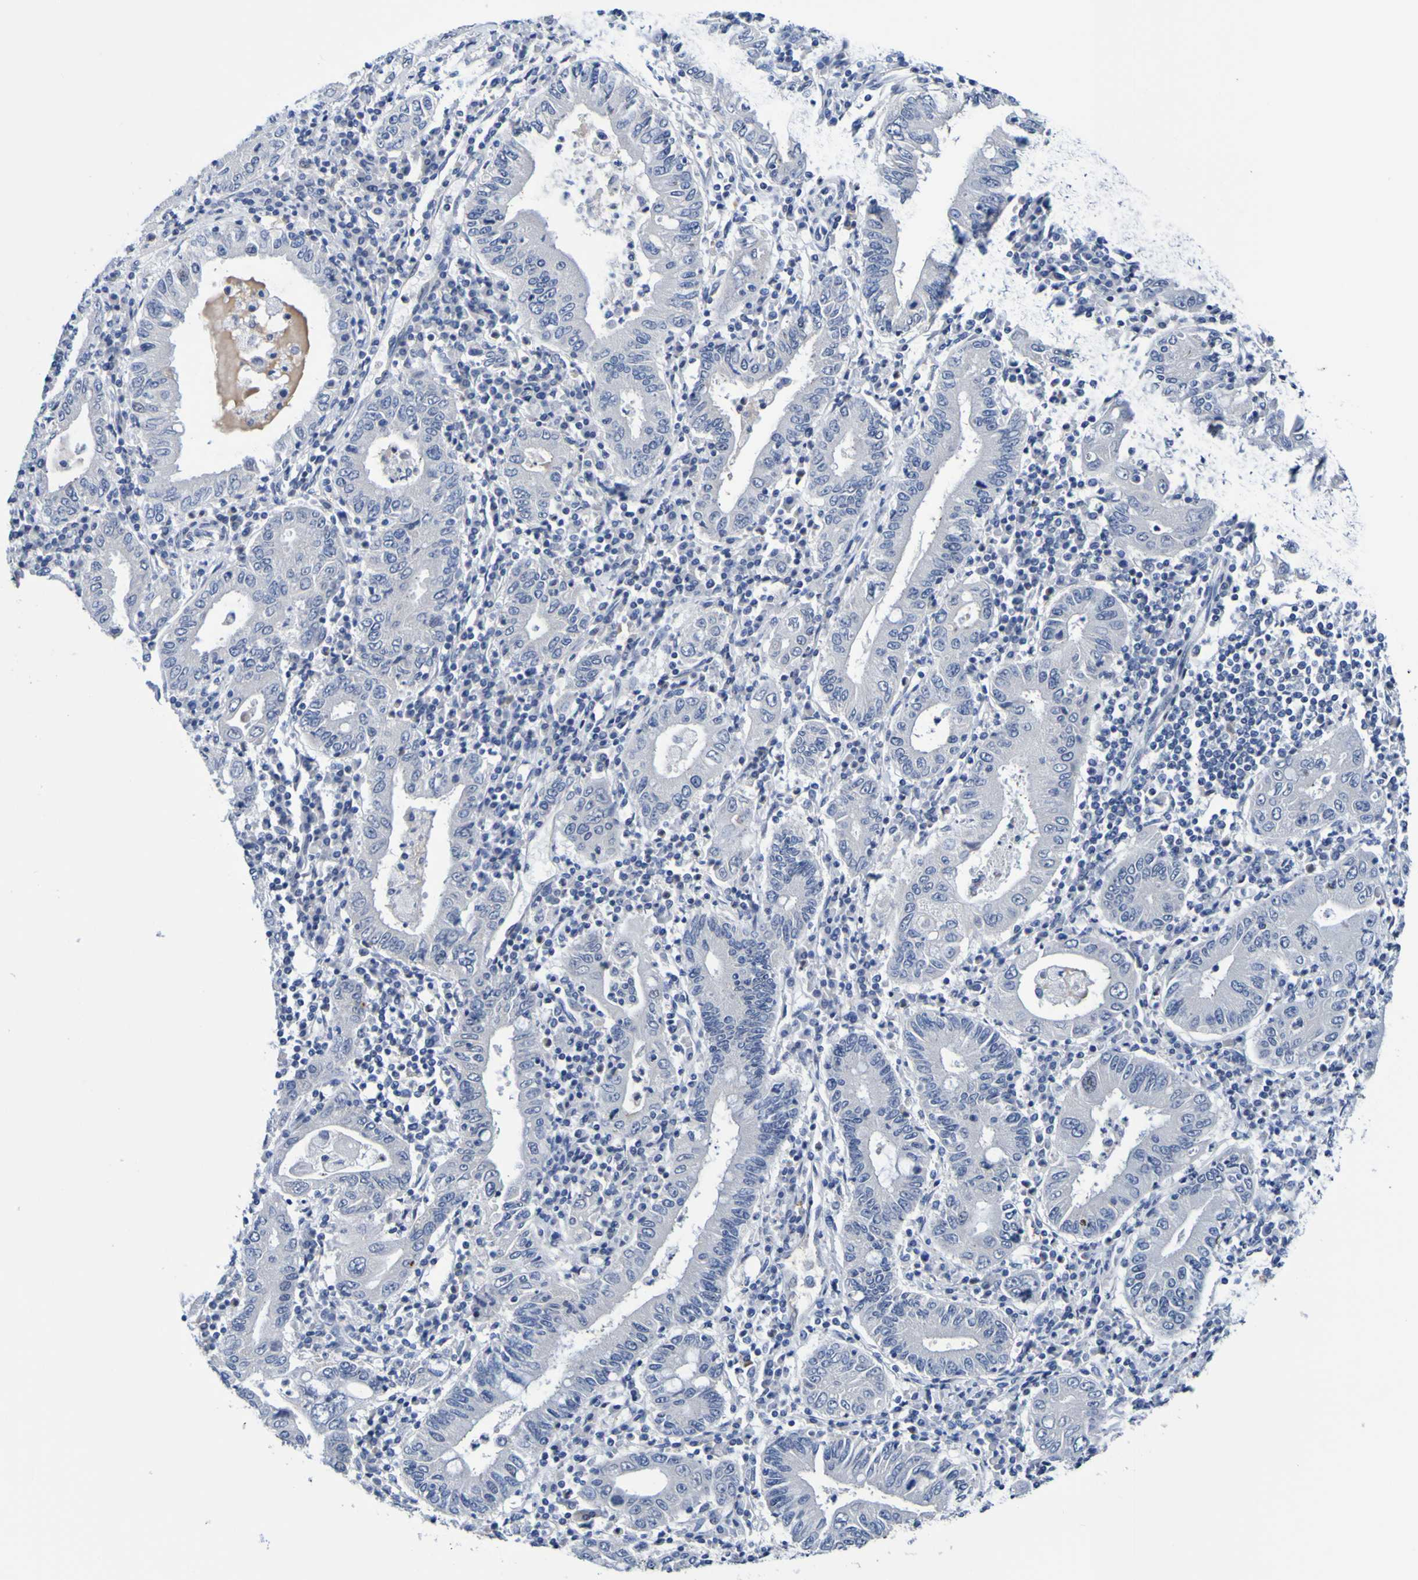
{"staining": {"intensity": "negative", "quantity": "none", "location": "none"}, "tissue": "stomach cancer", "cell_type": "Tumor cells", "image_type": "cancer", "snomed": [{"axis": "morphology", "description": "Normal tissue, NOS"}, {"axis": "morphology", "description": "Adenocarcinoma, NOS"}, {"axis": "topography", "description": "Esophagus"}, {"axis": "topography", "description": "Stomach, upper"}, {"axis": "topography", "description": "Peripheral nerve tissue"}], "caption": "Immunohistochemistry histopathology image of human stomach adenocarcinoma stained for a protein (brown), which shows no positivity in tumor cells.", "gene": "VMA21", "patient": {"sex": "male", "age": 62}}